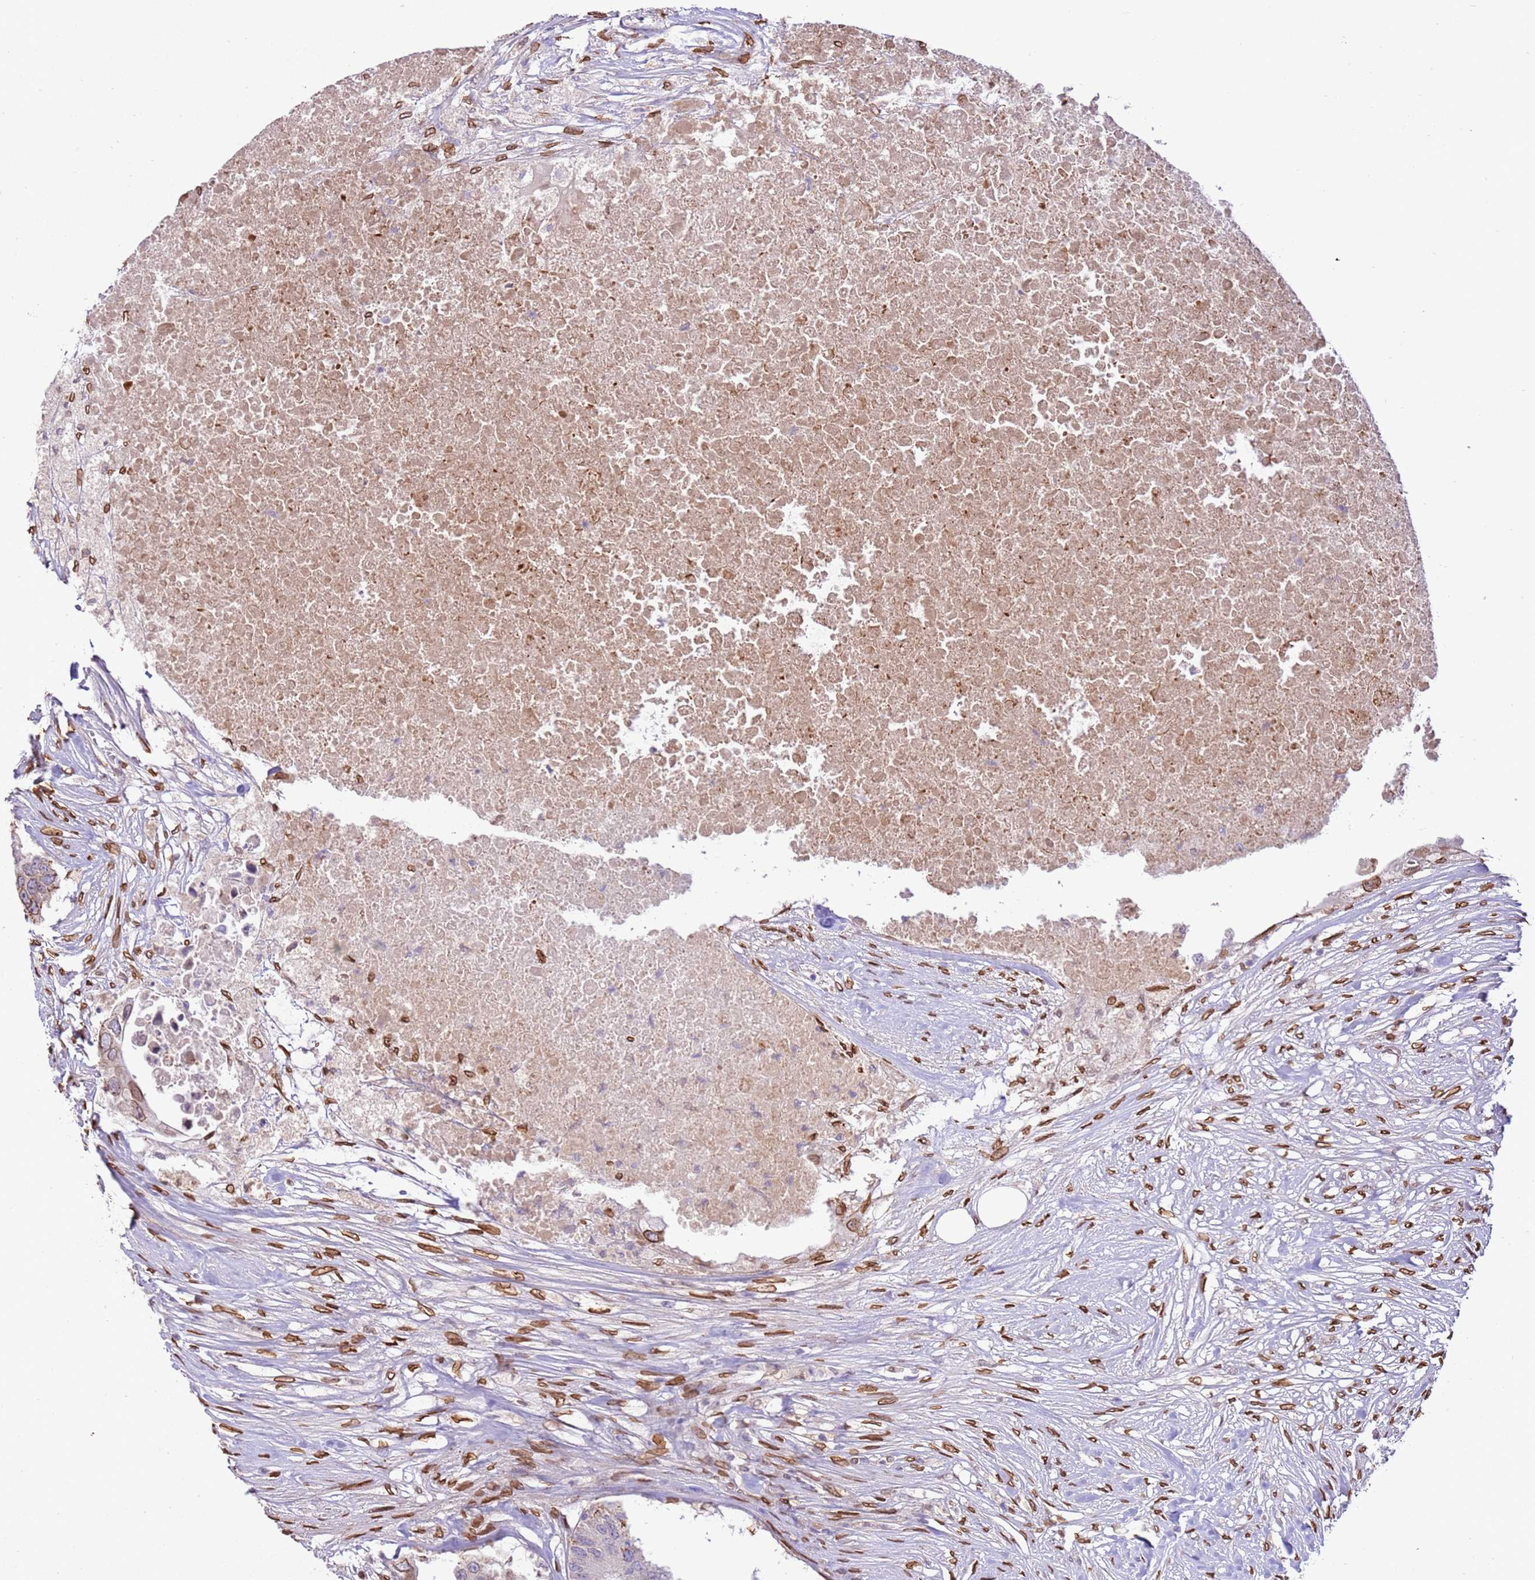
{"staining": {"intensity": "moderate", "quantity": "<25%", "location": "cytoplasmic/membranous,nuclear"}, "tissue": "colorectal cancer", "cell_type": "Tumor cells", "image_type": "cancer", "snomed": [{"axis": "morphology", "description": "Adenocarcinoma, NOS"}, {"axis": "topography", "description": "Colon"}], "caption": "Adenocarcinoma (colorectal) tissue shows moderate cytoplasmic/membranous and nuclear positivity in approximately <25% of tumor cells, visualized by immunohistochemistry.", "gene": "TMEM47", "patient": {"sex": "male", "age": 71}}